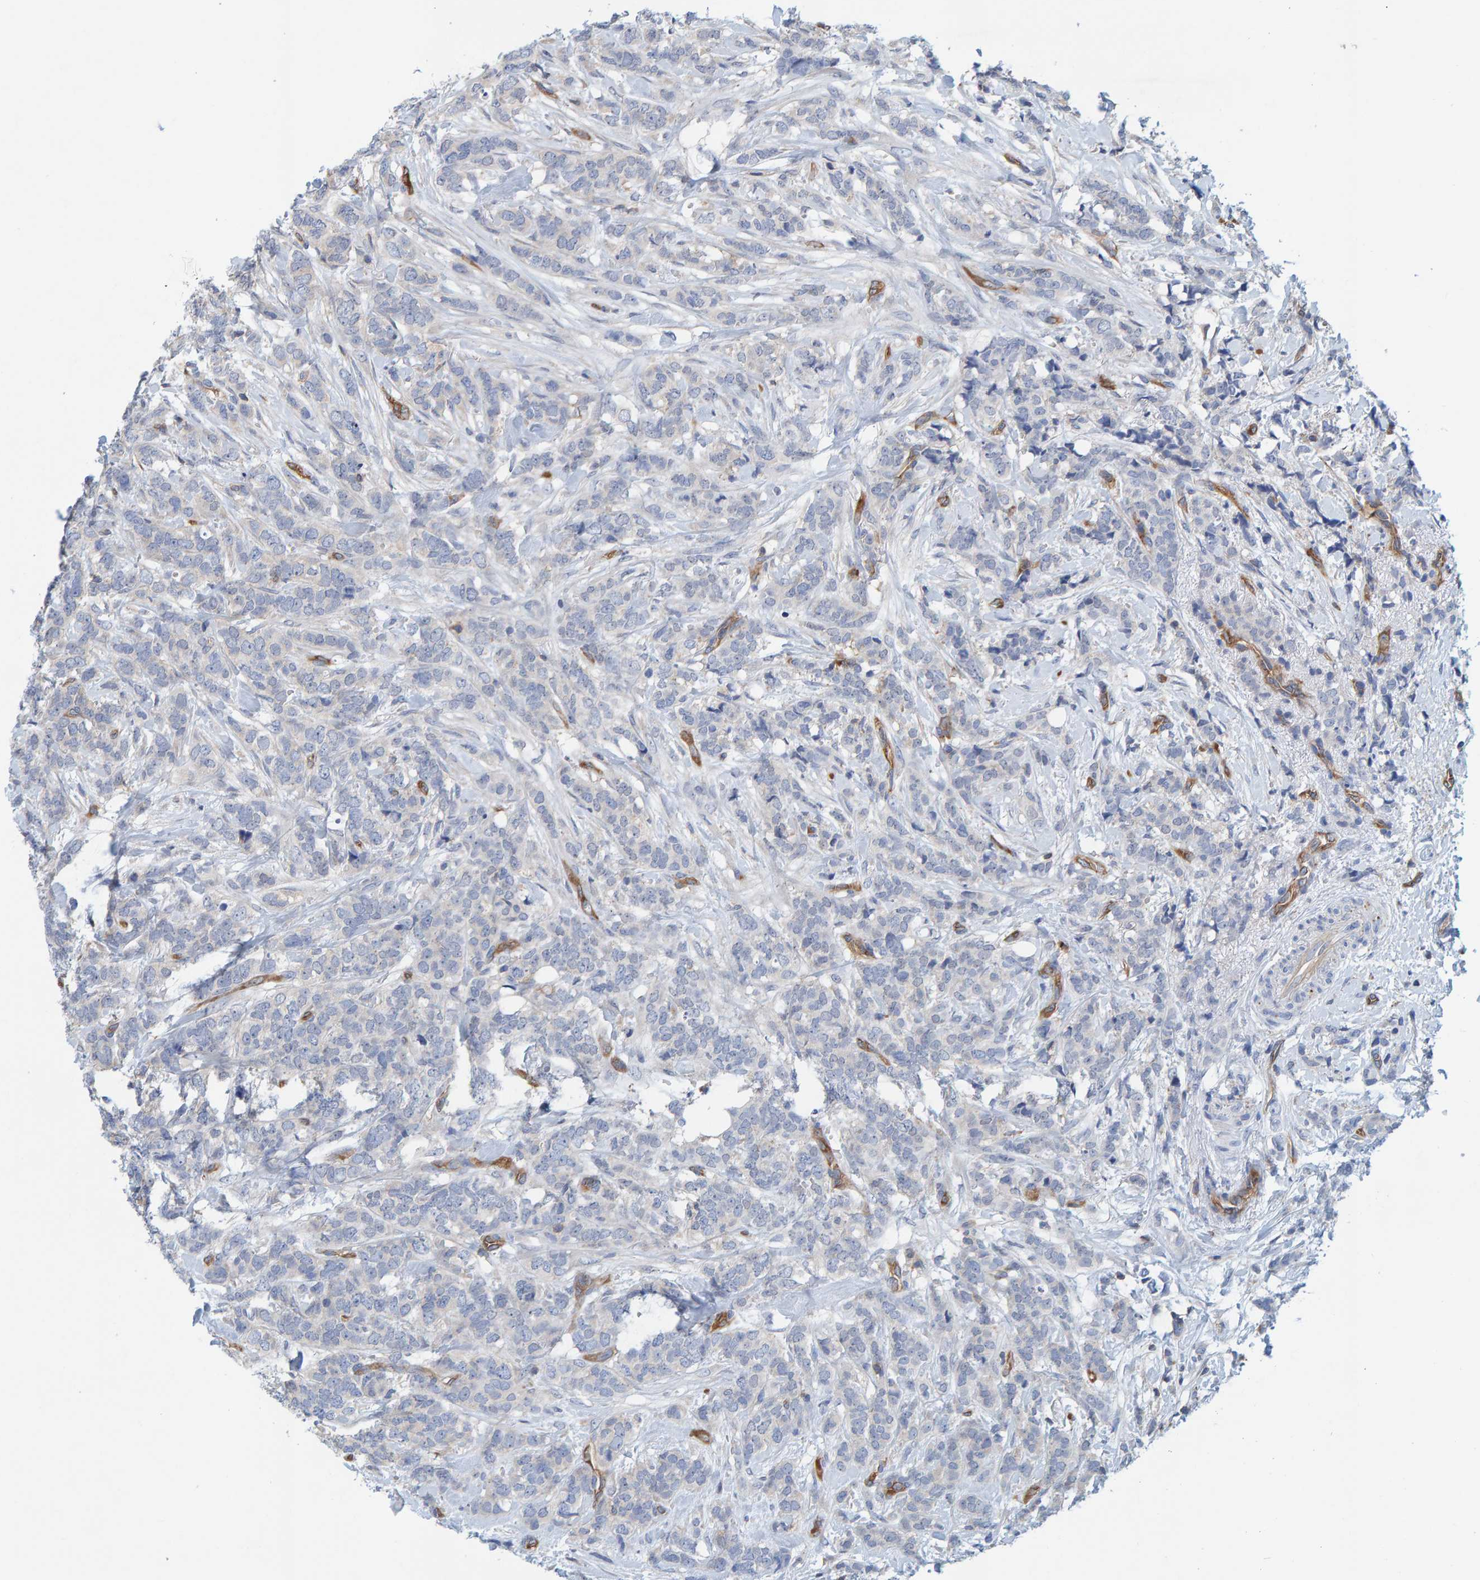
{"staining": {"intensity": "negative", "quantity": "none", "location": "none"}, "tissue": "breast cancer", "cell_type": "Tumor cells", "image_type": "cancer", "snomed": [{"axis": "morphology", "description": "Lobular carcinoma"}, {"axis": "topography", "description": "Skin"}, {"axis": "topography", "description": "Breast"}], "caption": "The image demonstrates no significant staining in tumor cells of lobular carcinoma (breast).", "gene": "PRKD2", "patient": {"sex": "female", "age": 46}}